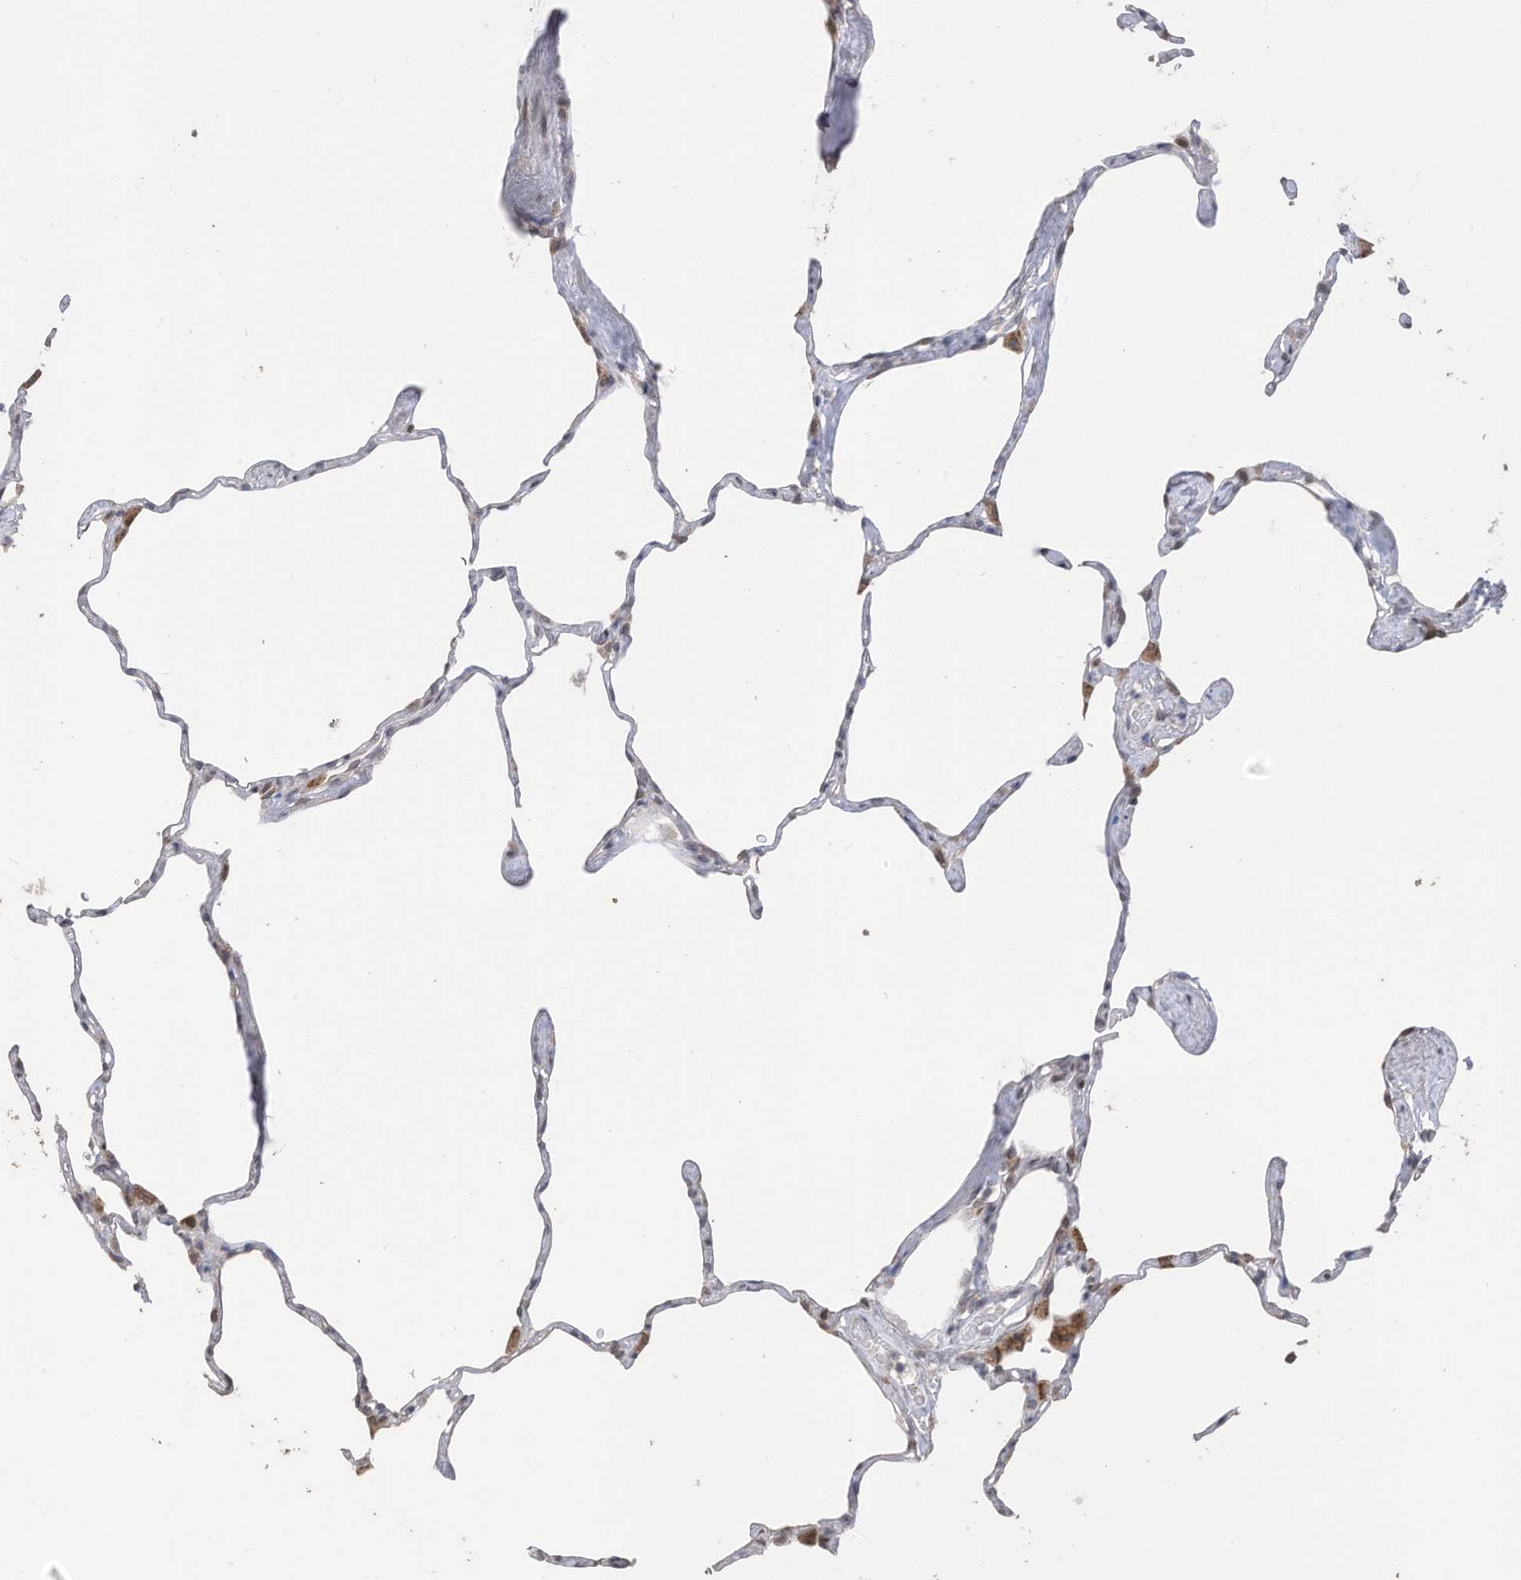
{"staining": {"intensity": "weak", "quantity": "<25%", "location": "nuclear"}, "tissue": "lung", "cell_type": "Alveolar cells", "image_type": "normal", "snomed": [{"axis": "morphology", "description": "Normal tissue, NOS"}, {"axis": "topography", "description": "Lung"}], "caption": "DAB immunohistochemical staining of unremarkable lung demonstrates no significant expression in alveolar cells.", "gene": "RABL3", "patient": {"sex": "male", "age": 65}}